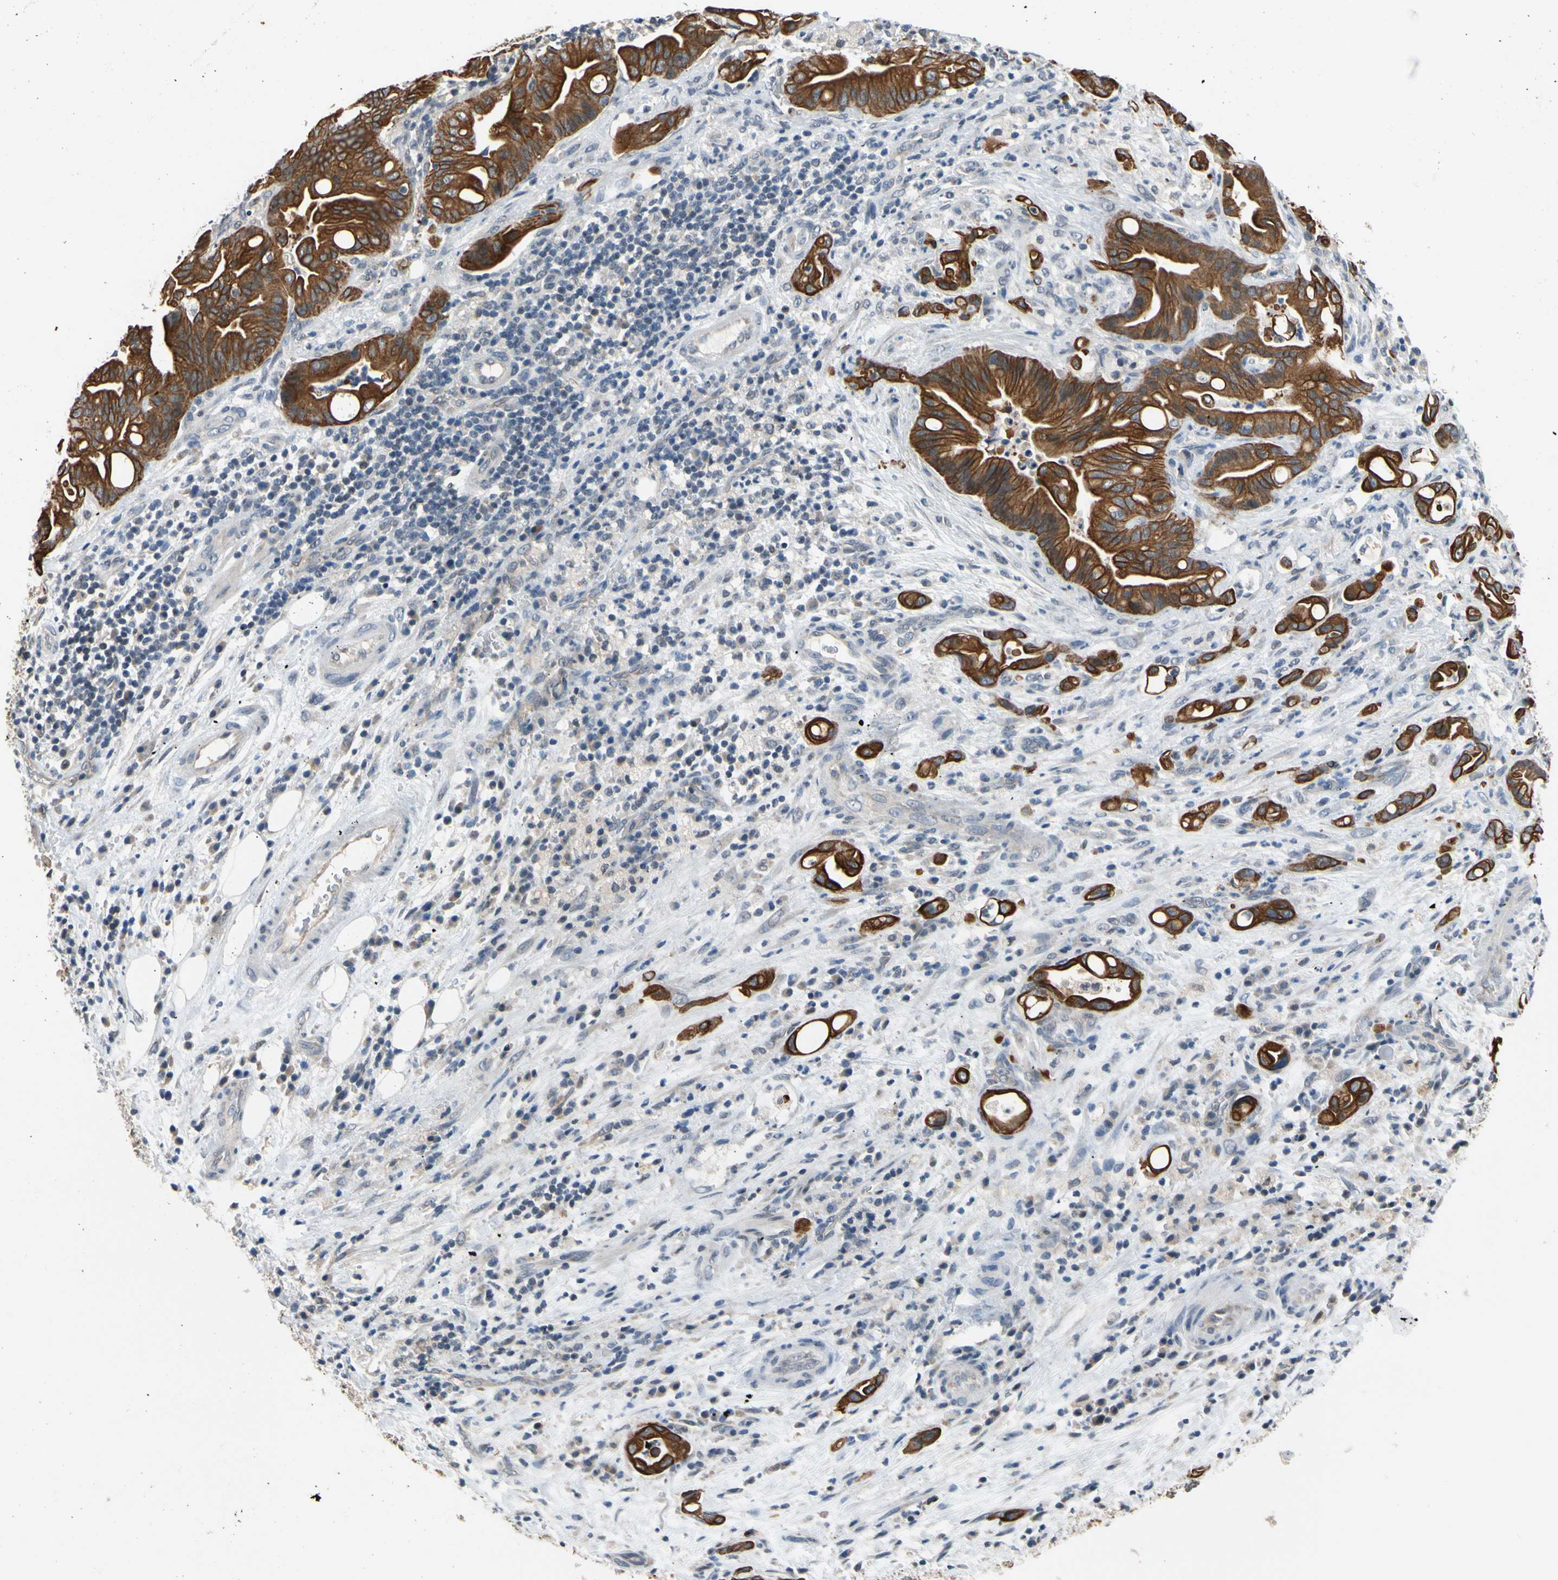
{"staining": {"intensity": "strong", "quantity": ">75%", "location": "cytoplasmic/membranous"}, "tissue": "liver cancer", "cell_type": "Tumor cells", "image_type": "cancer", "snomed": [{"axis": "morphology", "description": "Cholangiocarcinoma"}, {"axis": "topography", "description": "Liver"}], "caption": "Human liver cholangiocarcinoma stained with a protein marker shows strong staining in tumor cells.", "gene": "TAF12", "patient": {"sex": "female", "age": 68}}